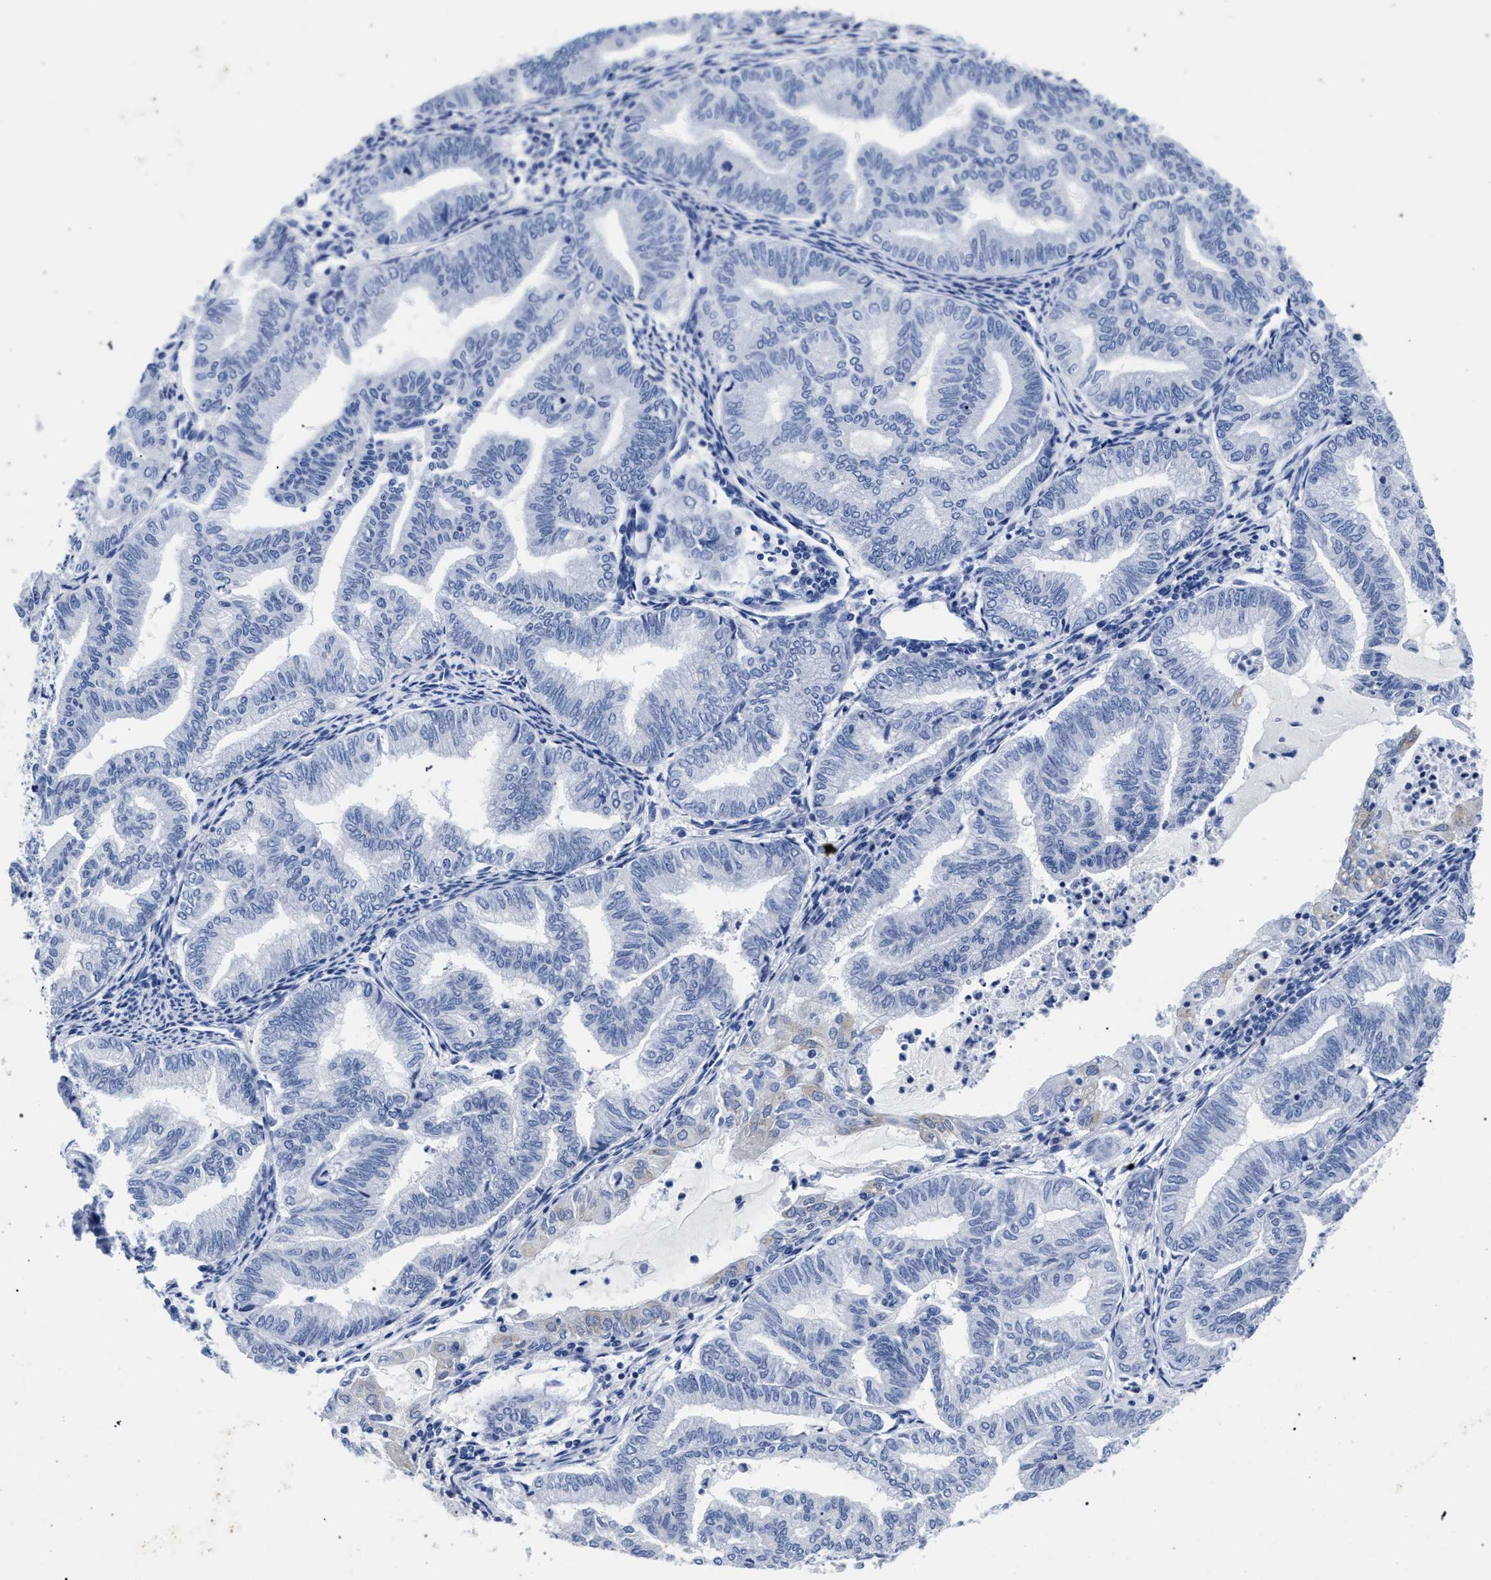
{"staining": {"intensity": "negative", "quantity": "none", "location": "none"}, "tissue": "endometrial cancer", "cell_type": "Tumor cells", "image_type": "cancer", "snomed": [{"axis": "morphology", "description": "Adenocarcinoma, NOS"}, {"axis": "topography", "description": "Endometrium"}], "caption": "An image of human endometrial adenocarcinoma is negative for staining in tumor cells.", "gene": "AKAP4", "patient": {"sex": "female", "age": 79}}